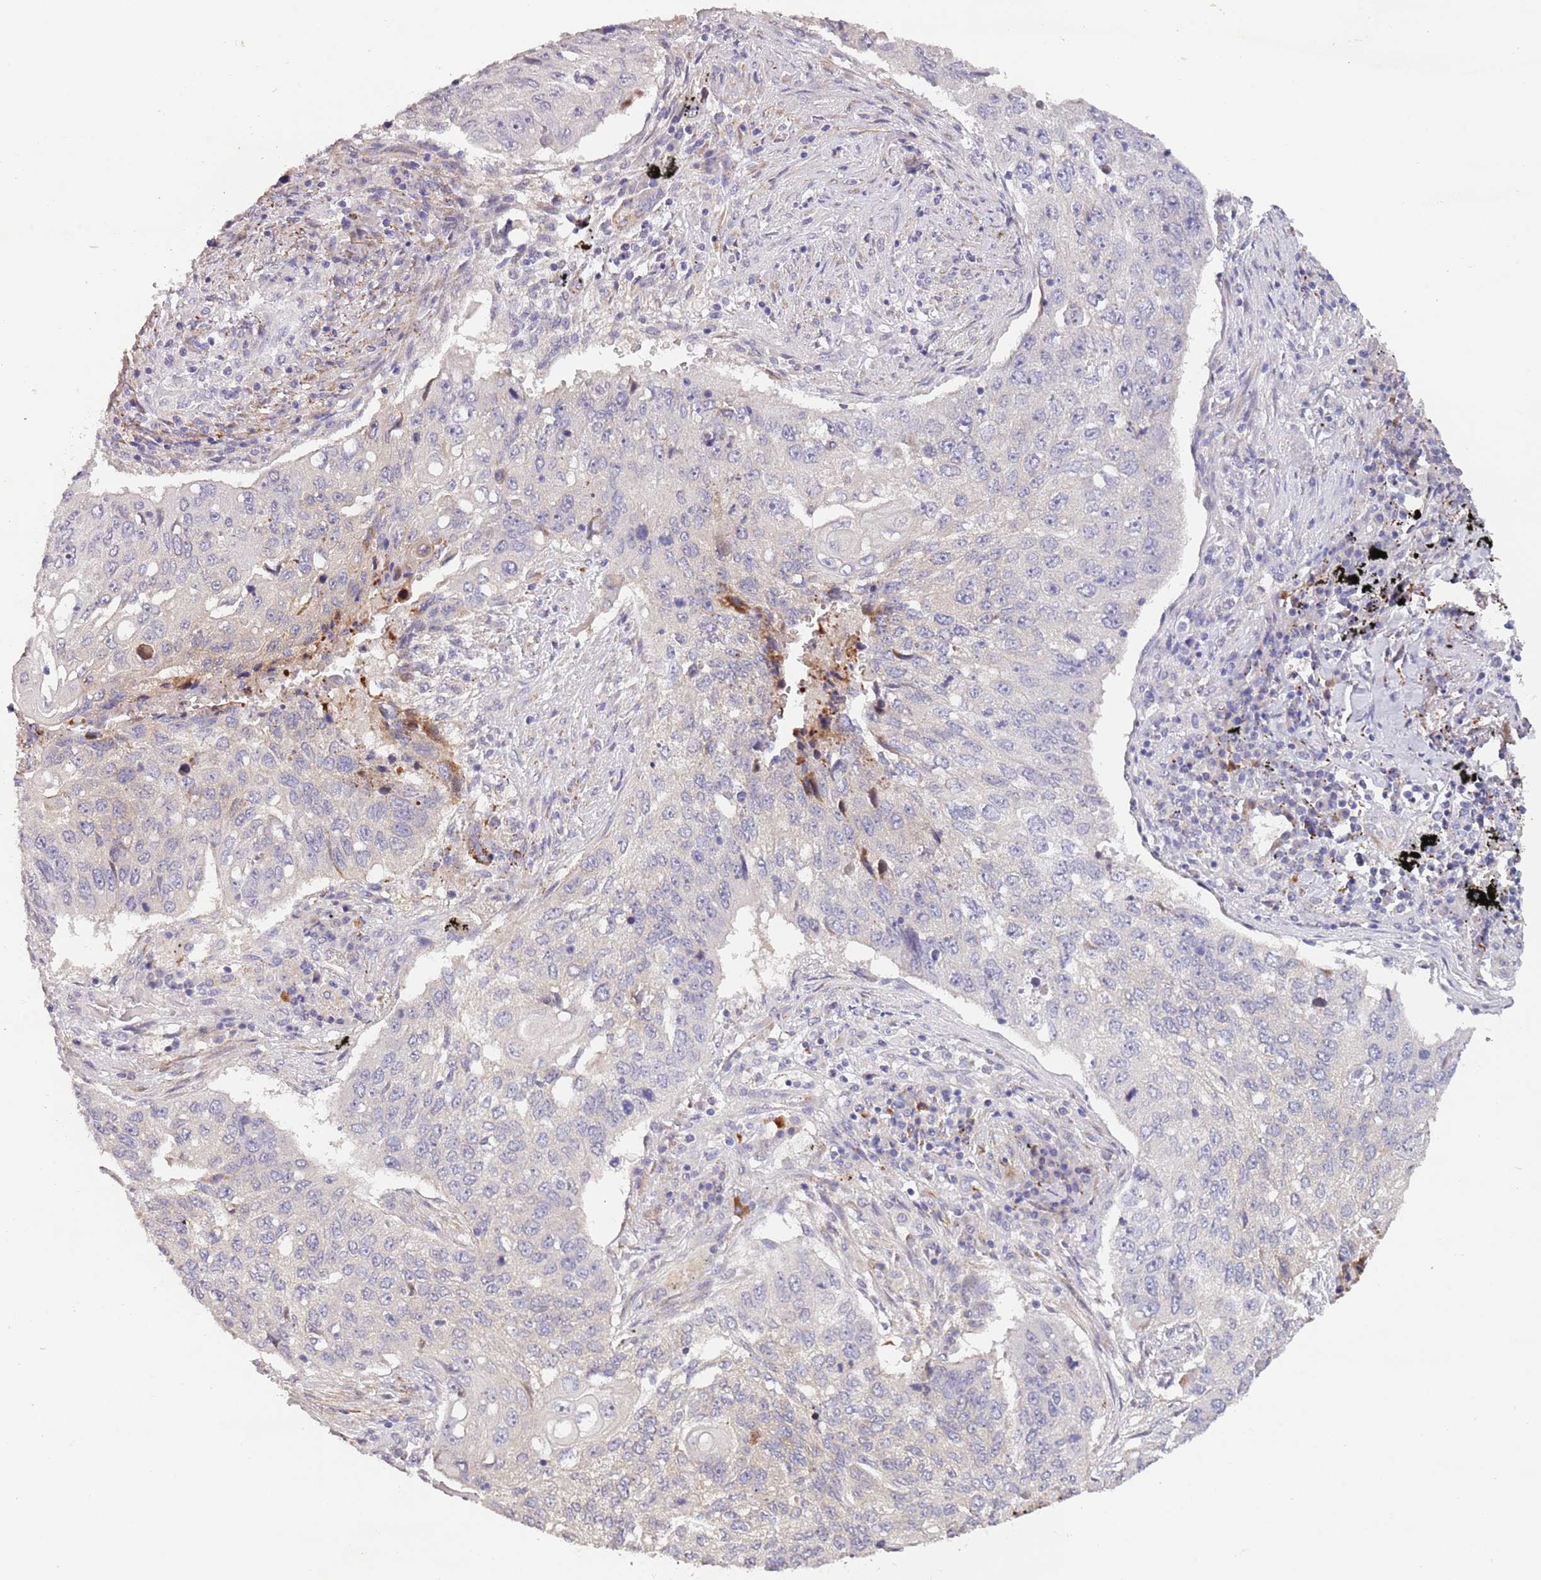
{"staining": {"intensity": "negative", "quantity": "none", "location": "none"}, "tissue": "lung cancer", "cell_type": "Tumor cells", "image_type": "cancer", "snomed": [{"axis": "morphology", "description": "Squamous cell carcinoma, NOS"}, {"axis": "topography", "description": "Lung"}], "caption": "The micrograph demonstrates no significant expression in tumor cells of lung cancer (squamous cell carcinoma).", "gene": "ZNF658", "patient": {"sex": "female", "age": 63}}